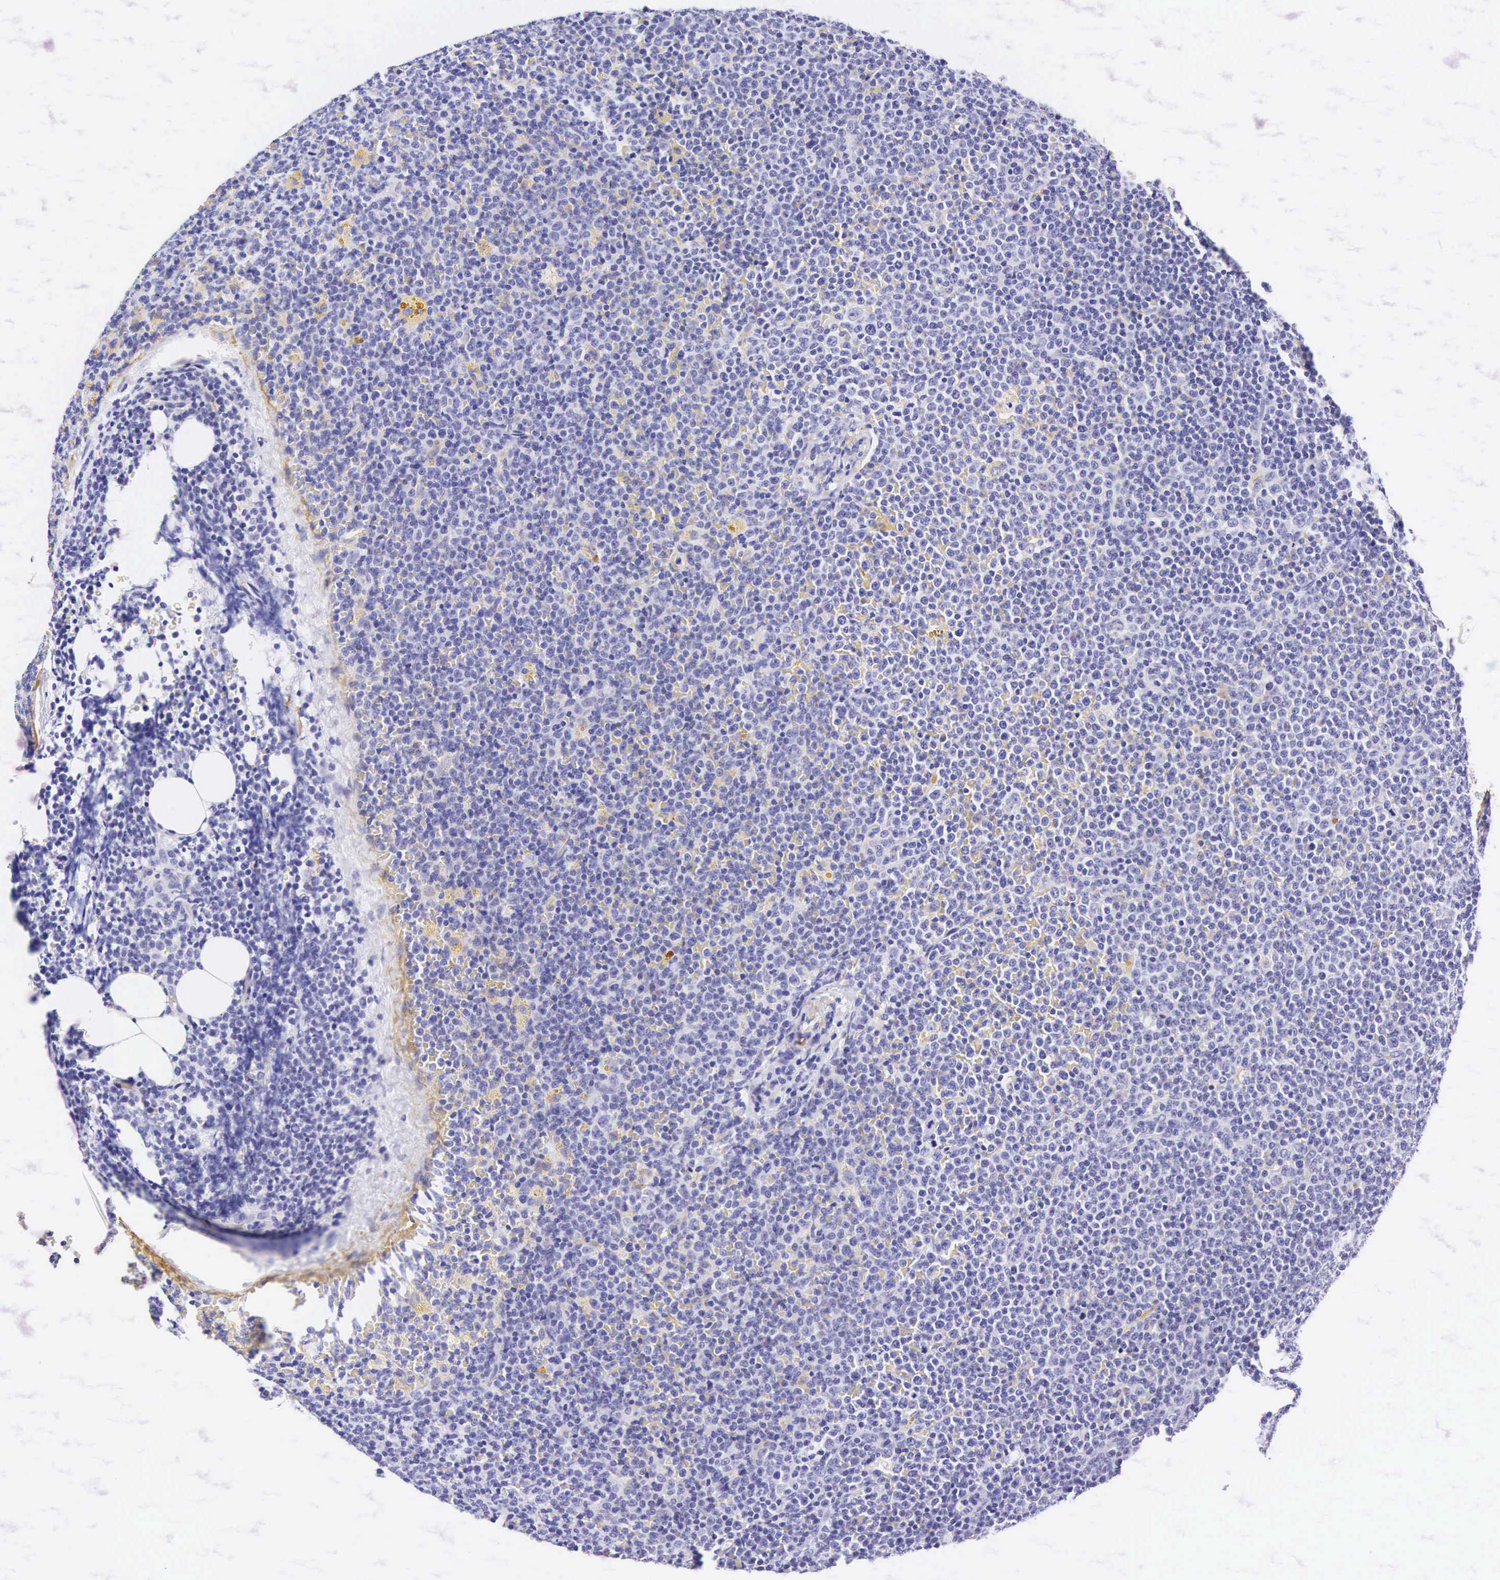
{"staining": {"intensity": "negative", "quantity": "none", "location": "none"}, "tissue": "lymphoma", "cell_type": "Tumor cells", "image_type": "cancer", "snomed": [{"axis": "morphology", "description": "Malignant lymphoma, non-Hodgkin's type, Low grade"}, {"axis": "topography", "description": "Lymph node"}], "caption": "Tumor cells show no significant protein positivity in low-grade malignant lymphoma, non-Hodgkin's type.", "gene": "CNN1", "patient": {"sex": "male", "age": 50}}